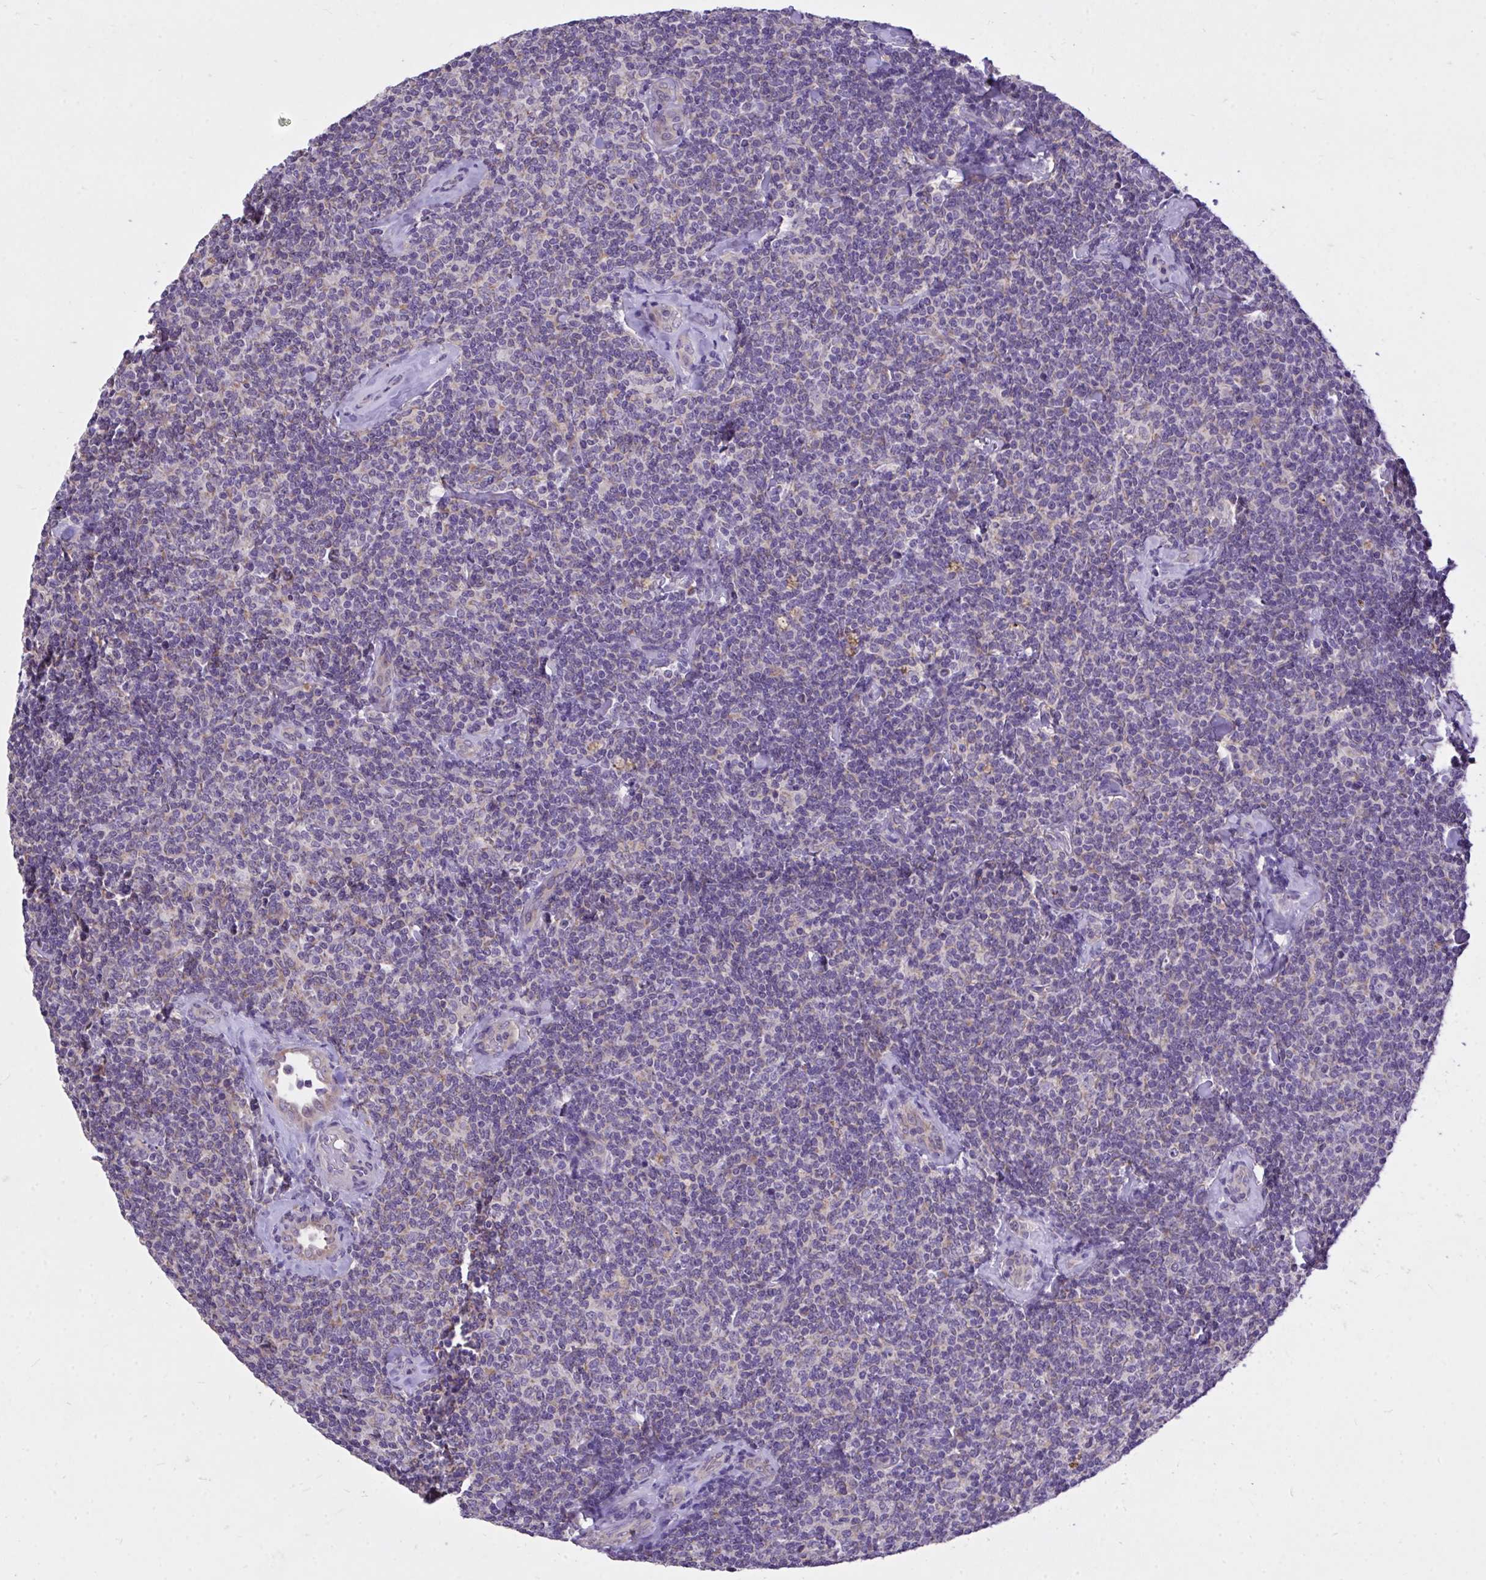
{"staining": {"intensity": "weak", "quantity": "<25%", "location": "cytoplasmic/membranous"}, "tissue": "lymphoma", "cell_type": "Tumor cells", "image_type": "cancer", "snomed": [{"axis": "morphology", "description": "Malignant lymphoma, non-Hodgkin's type, Low grade"}, {"axis": "topography", "description": "Lymph node"}], "caption": "This is a image of immunohistochemistry staining of low-grade malignant lymphoma, non-Hodgkin's type, which shows no staining in tumor cells.", "gene": "MPC2", "patient": {"sex": "female", "age": 56}}